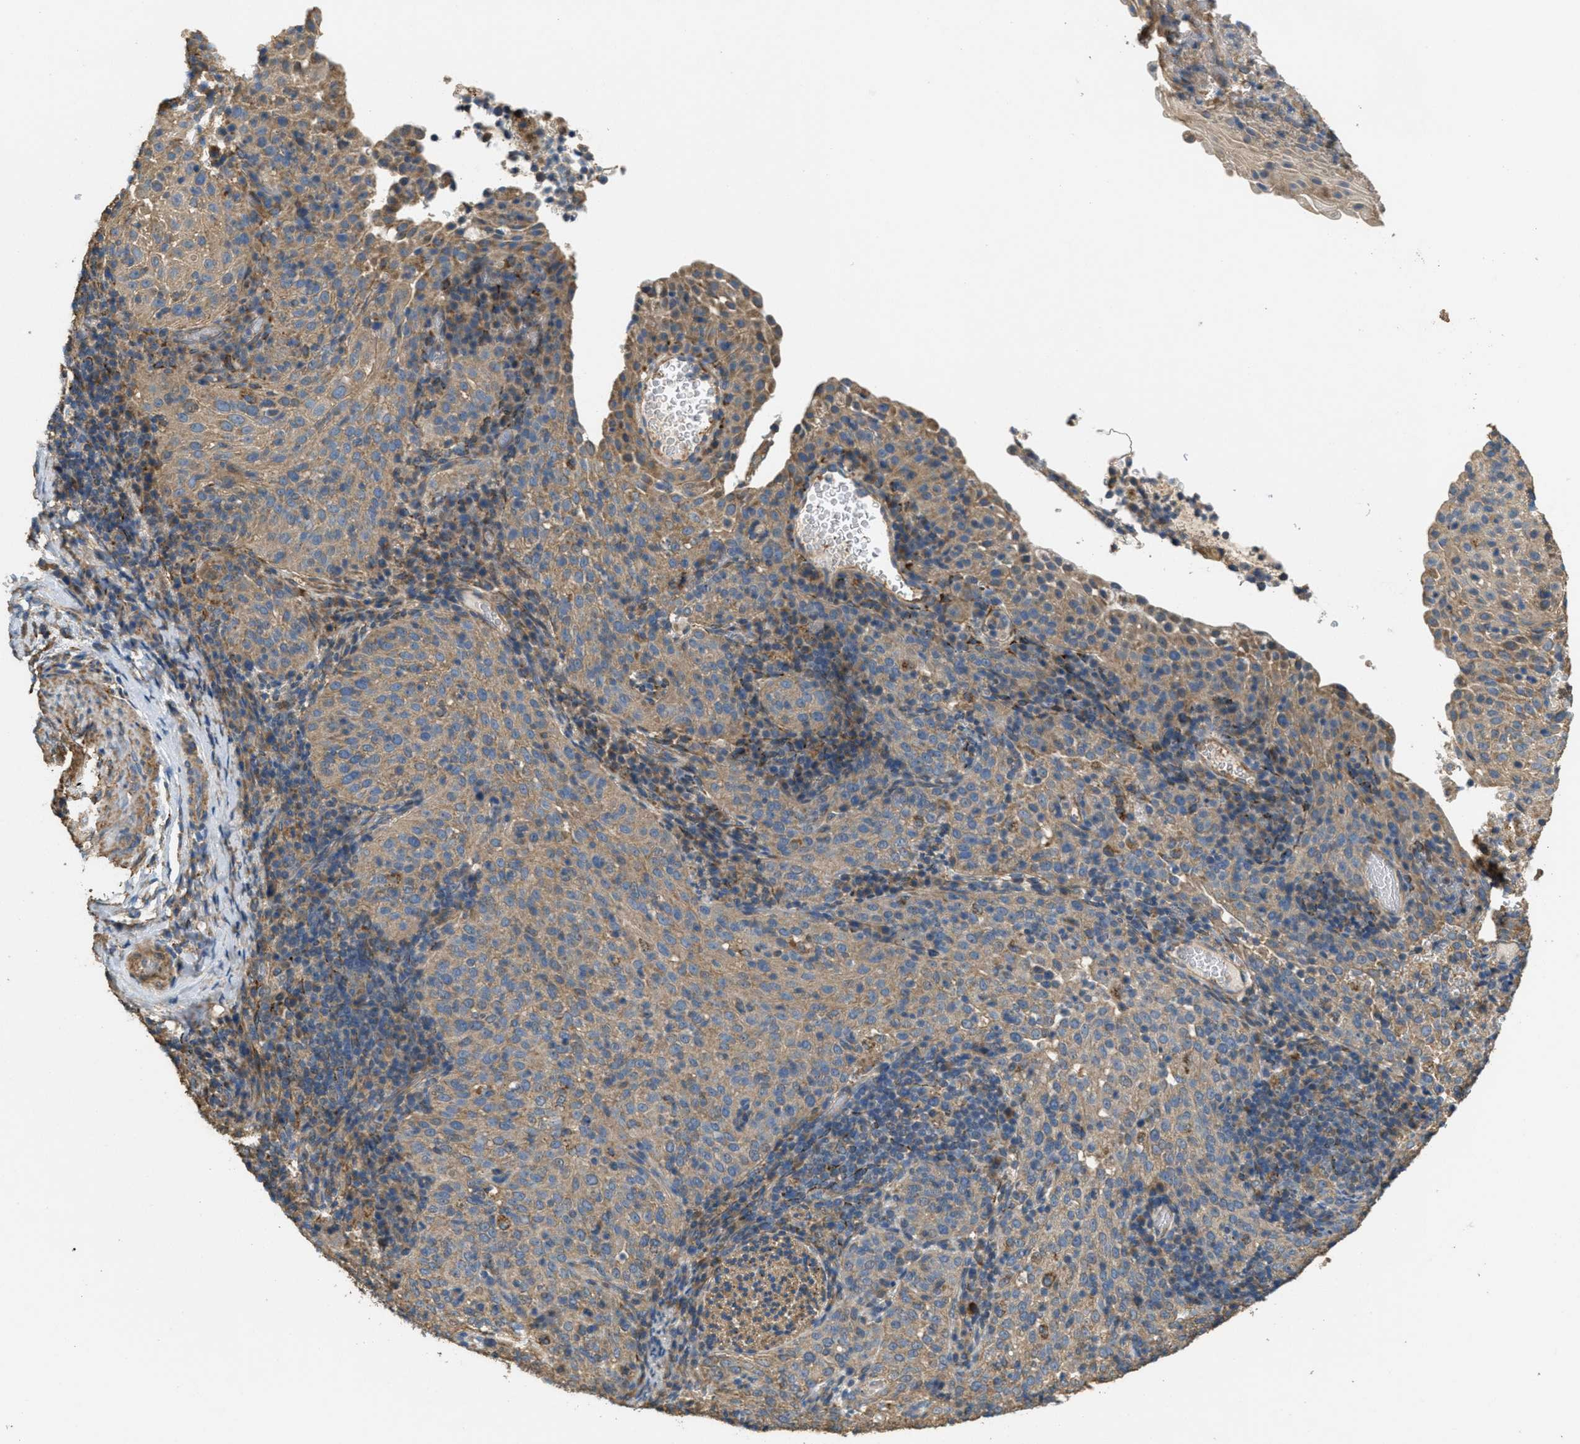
{"staining": {"intensity": "weak", "quantity": ">75%", "location": "cytoplasmic/membranous"}, "tissue": "cervical cancer", "cell_type": "Tumor cells", "image_type": "cancer", "snomed": [{"axis": "morphology", "description": "Squamous cell carcinoma, NOS"}, {"axis": "topography", "description": "Cervix"}], "caption": "Cervical cancer (squamous cell carcinoma) stained with IHC exhibits weak cytoplasmic/membranous expression in approximately >75% of tumor cells. The staining was performed using DAB, with brown indicating positive protein expression. Nuclei are stained blue with hematoxylin.", "gene": "THBS2", "patient": {"sex": "female", "age": 51}}